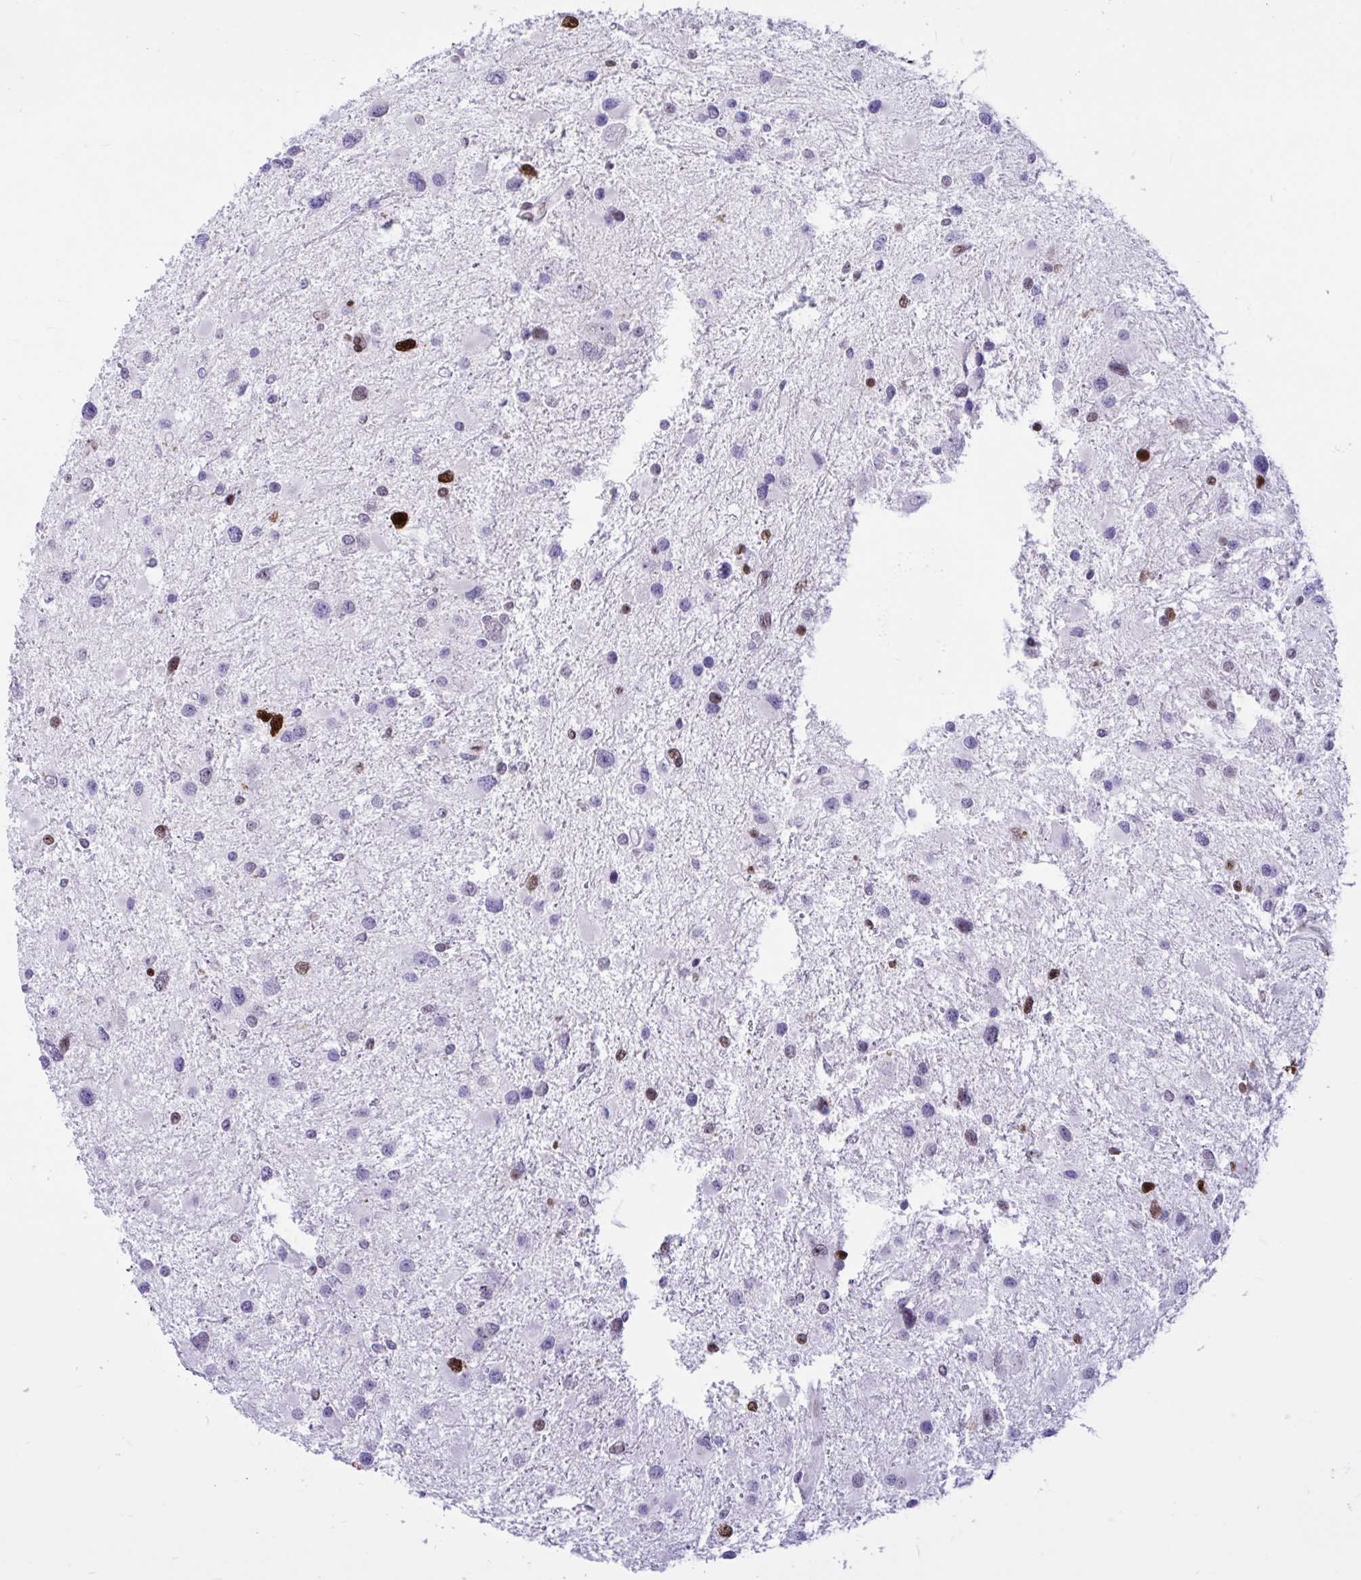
{"staining": {"intensity": "moderate", "quantity": "<25%", "location": "nuclear"}, "tissue": "glioma", "cell_type": "Tumor cells", "image_type": "cancer", "snomed": [{"axis": "morphology", "description": "Glioma, malignant, Low grade"}, {"axis": "topography", "description": "Brain"}], "caption": "This image shows immunohistochemistry staining of malignant glioma (low-grade), with low moderate nuclear expression in about <25% of tumor cells.", "gene": "HMGB2", "patient": {"sex": "female", "age": 32}}